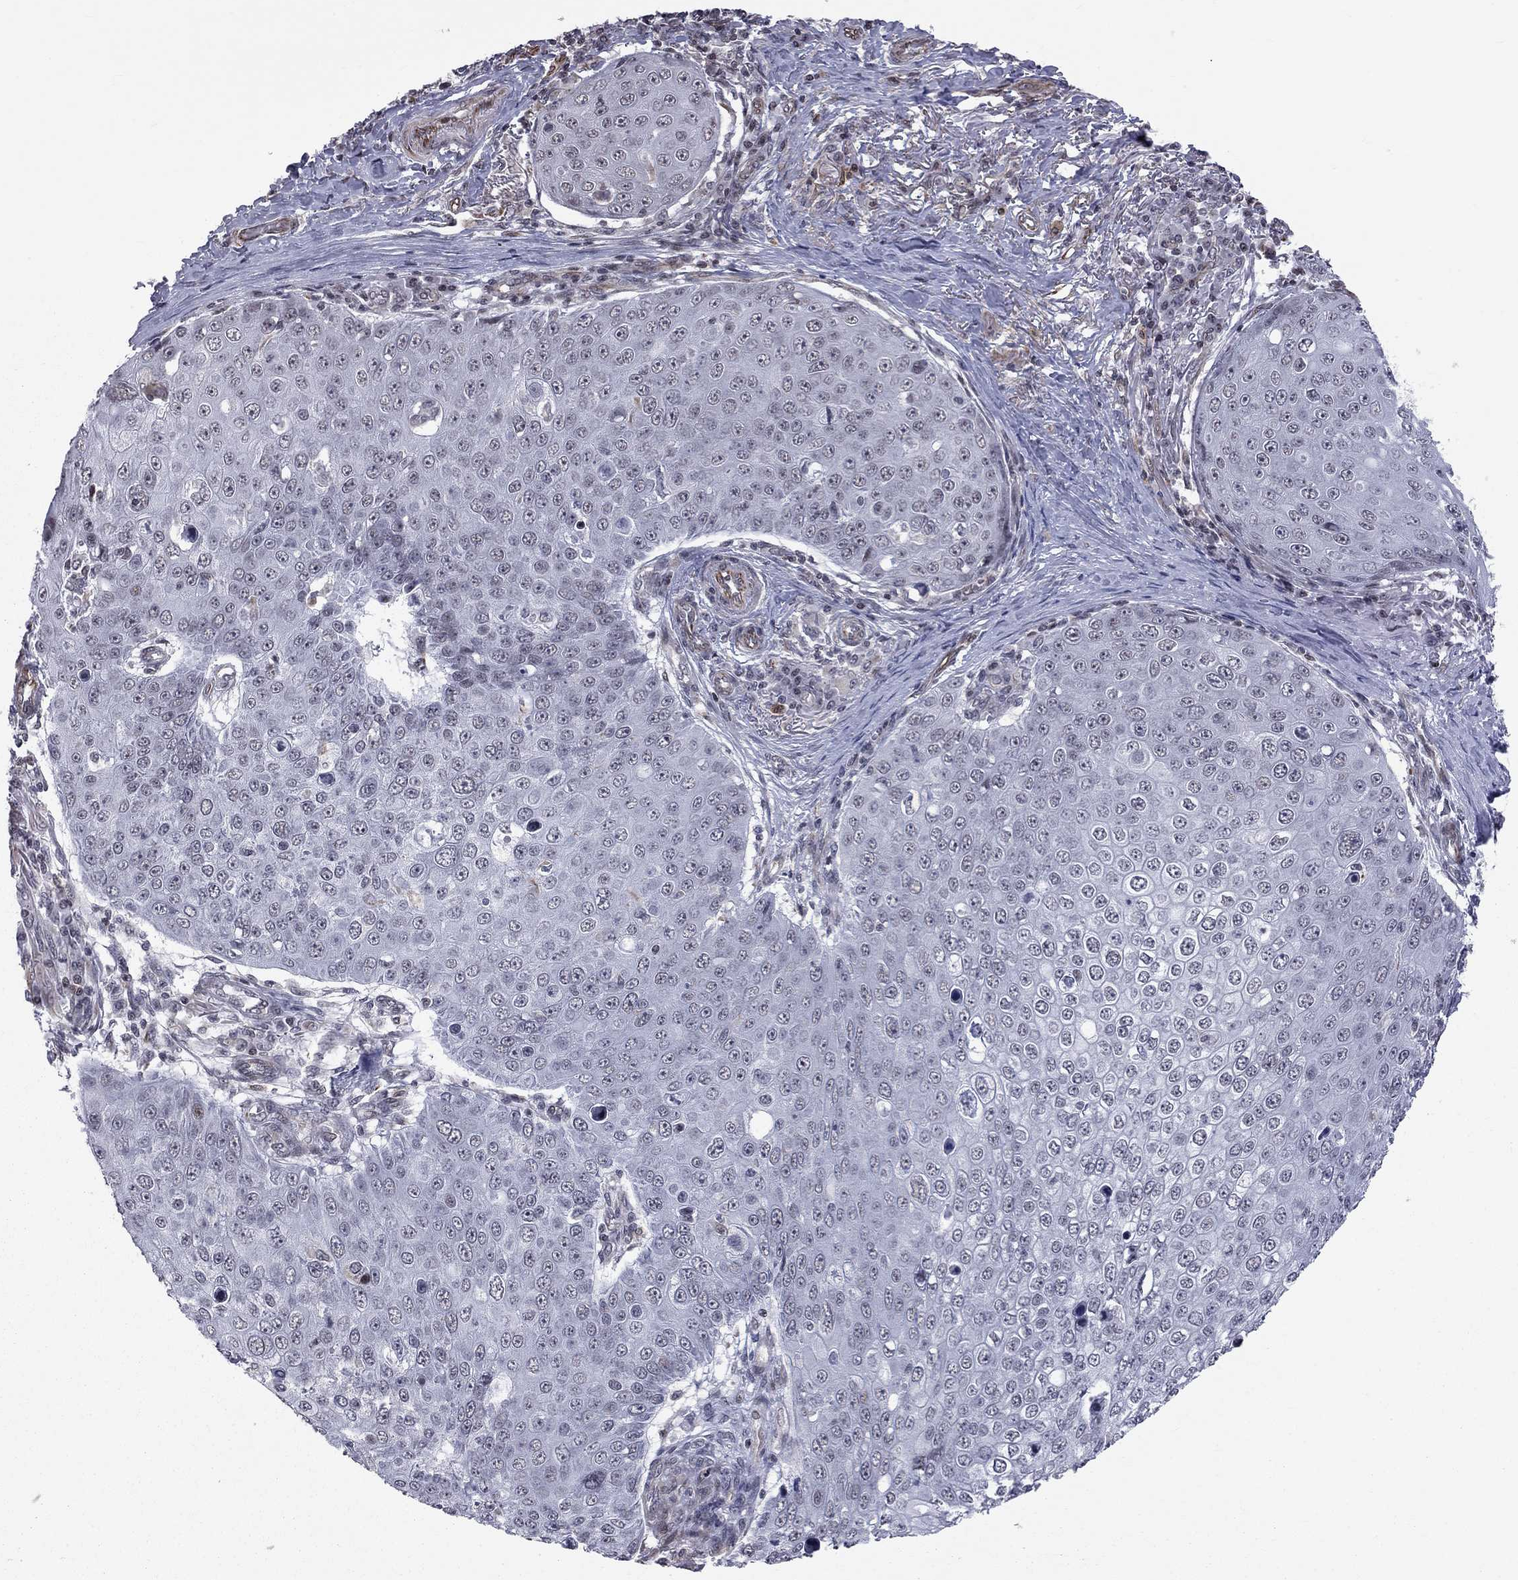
{"staining": {"intensity": "negative", "quantity": "none", "location": "none"}, "tissue": "skin cancer", "cell_type": "Tumor cells", "image_type": "cancer", "snomed": [{"axis": "morphology", "description": "Squamous cell carcinoma, NOS"}, {"axis": "topography", "description": "Skin"}], "caption": "High power microscopy micrograph of an IHC micrograph of skin cancer, revealing no significant positivity in tumor cells.", "gene": "MTNR1B", "patient": {"sex": "male", "age": 71}}